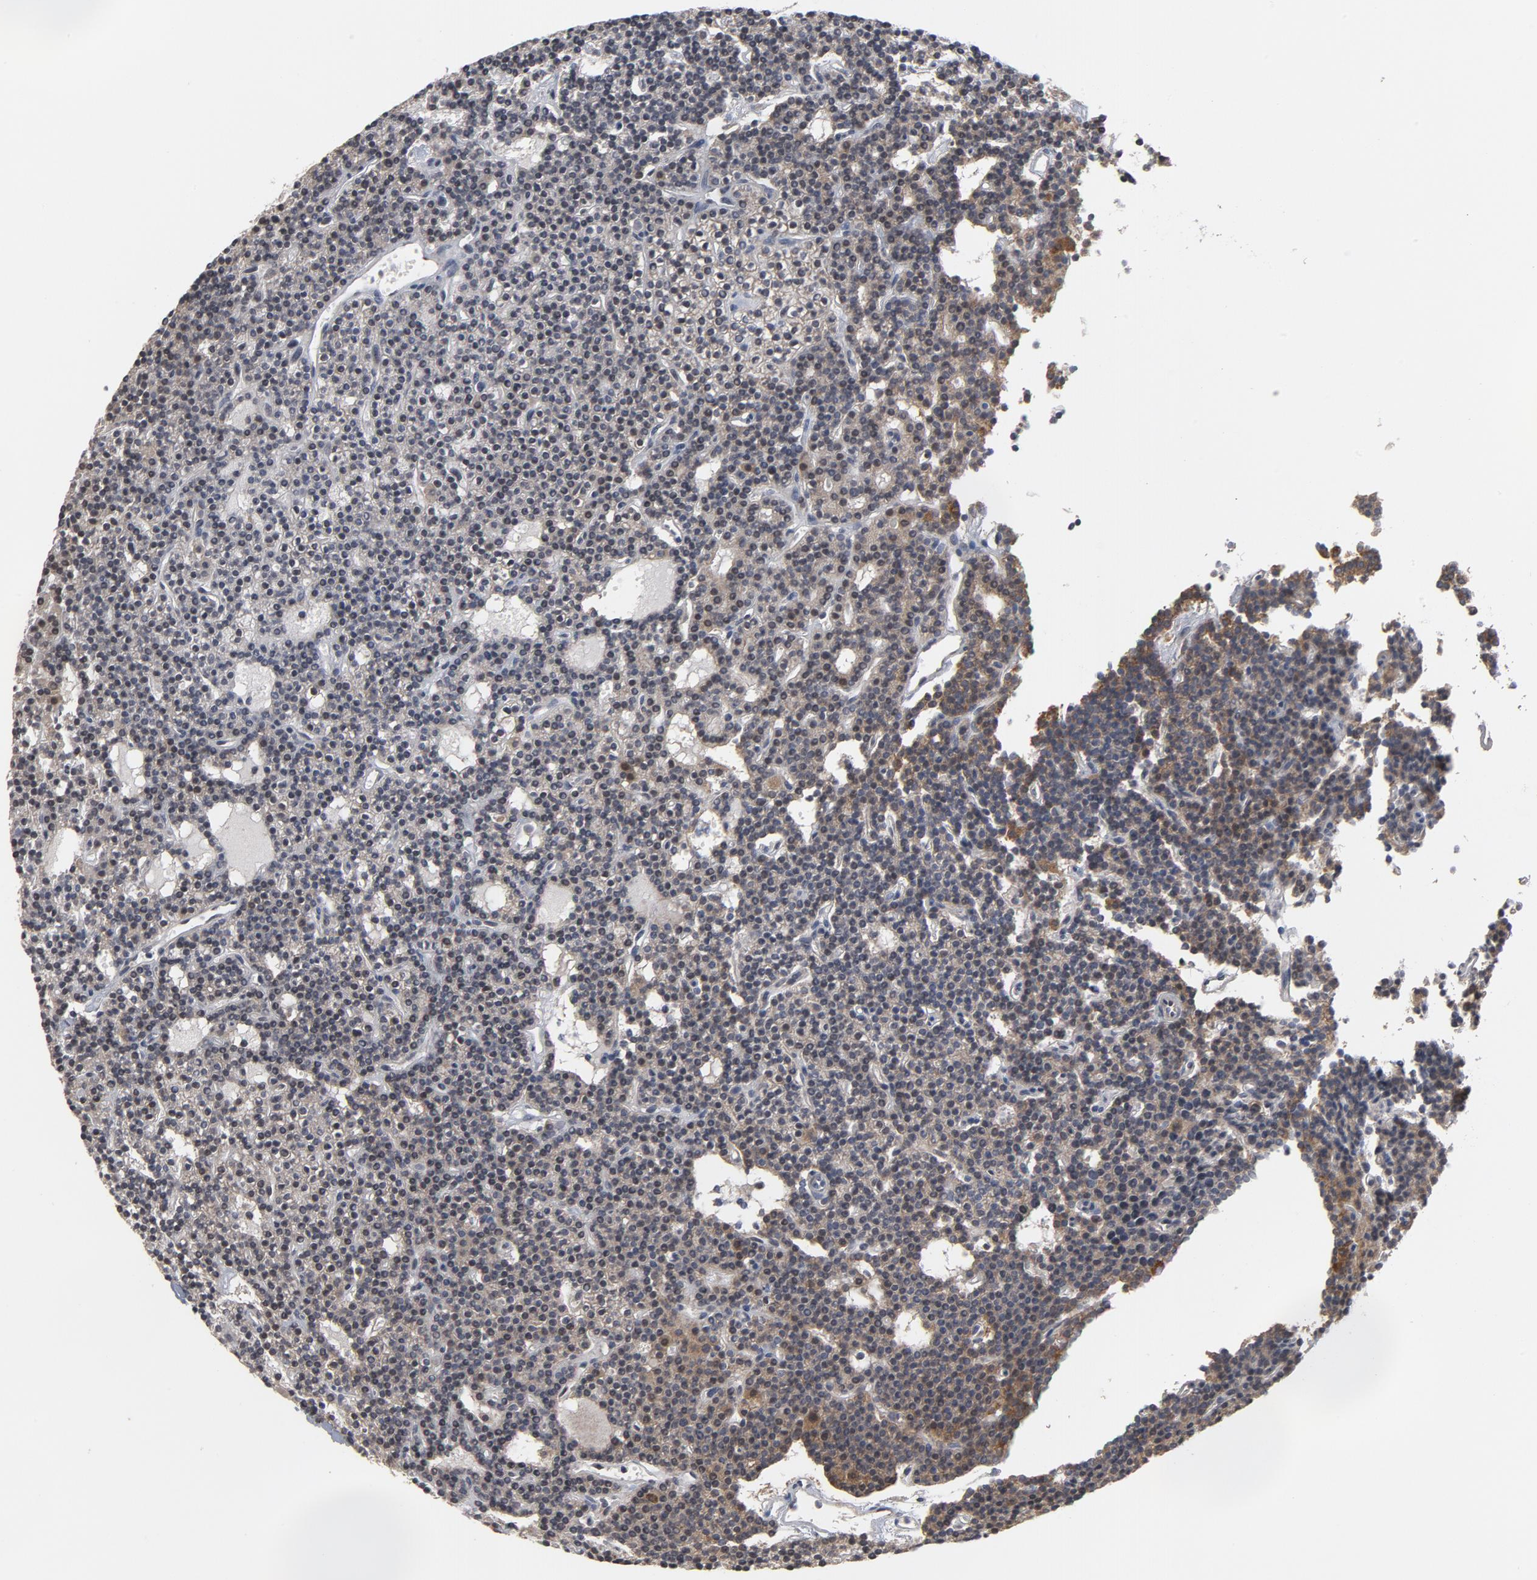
{"staining": {"intensity": "moderate", "quantity": "<25%", "location": "cytoplasmic/membranous"}, "tissue": "parathyroid gland", "cell_type": "Glandular cells", "image_type": "normal", "snomed": [{"axis": "morphology", "description": "Normal tissue, NOS"}, {"axis": "topography", "description": "Parathyroid gland"}], "caption": "A brown stain labels moderate cytoplasmic/membranous staining of a protein in glandular cells of benign human parathyroid gland.", "gene": "PPP1R1B", "patient": {"sex": "female", "age": 45}}